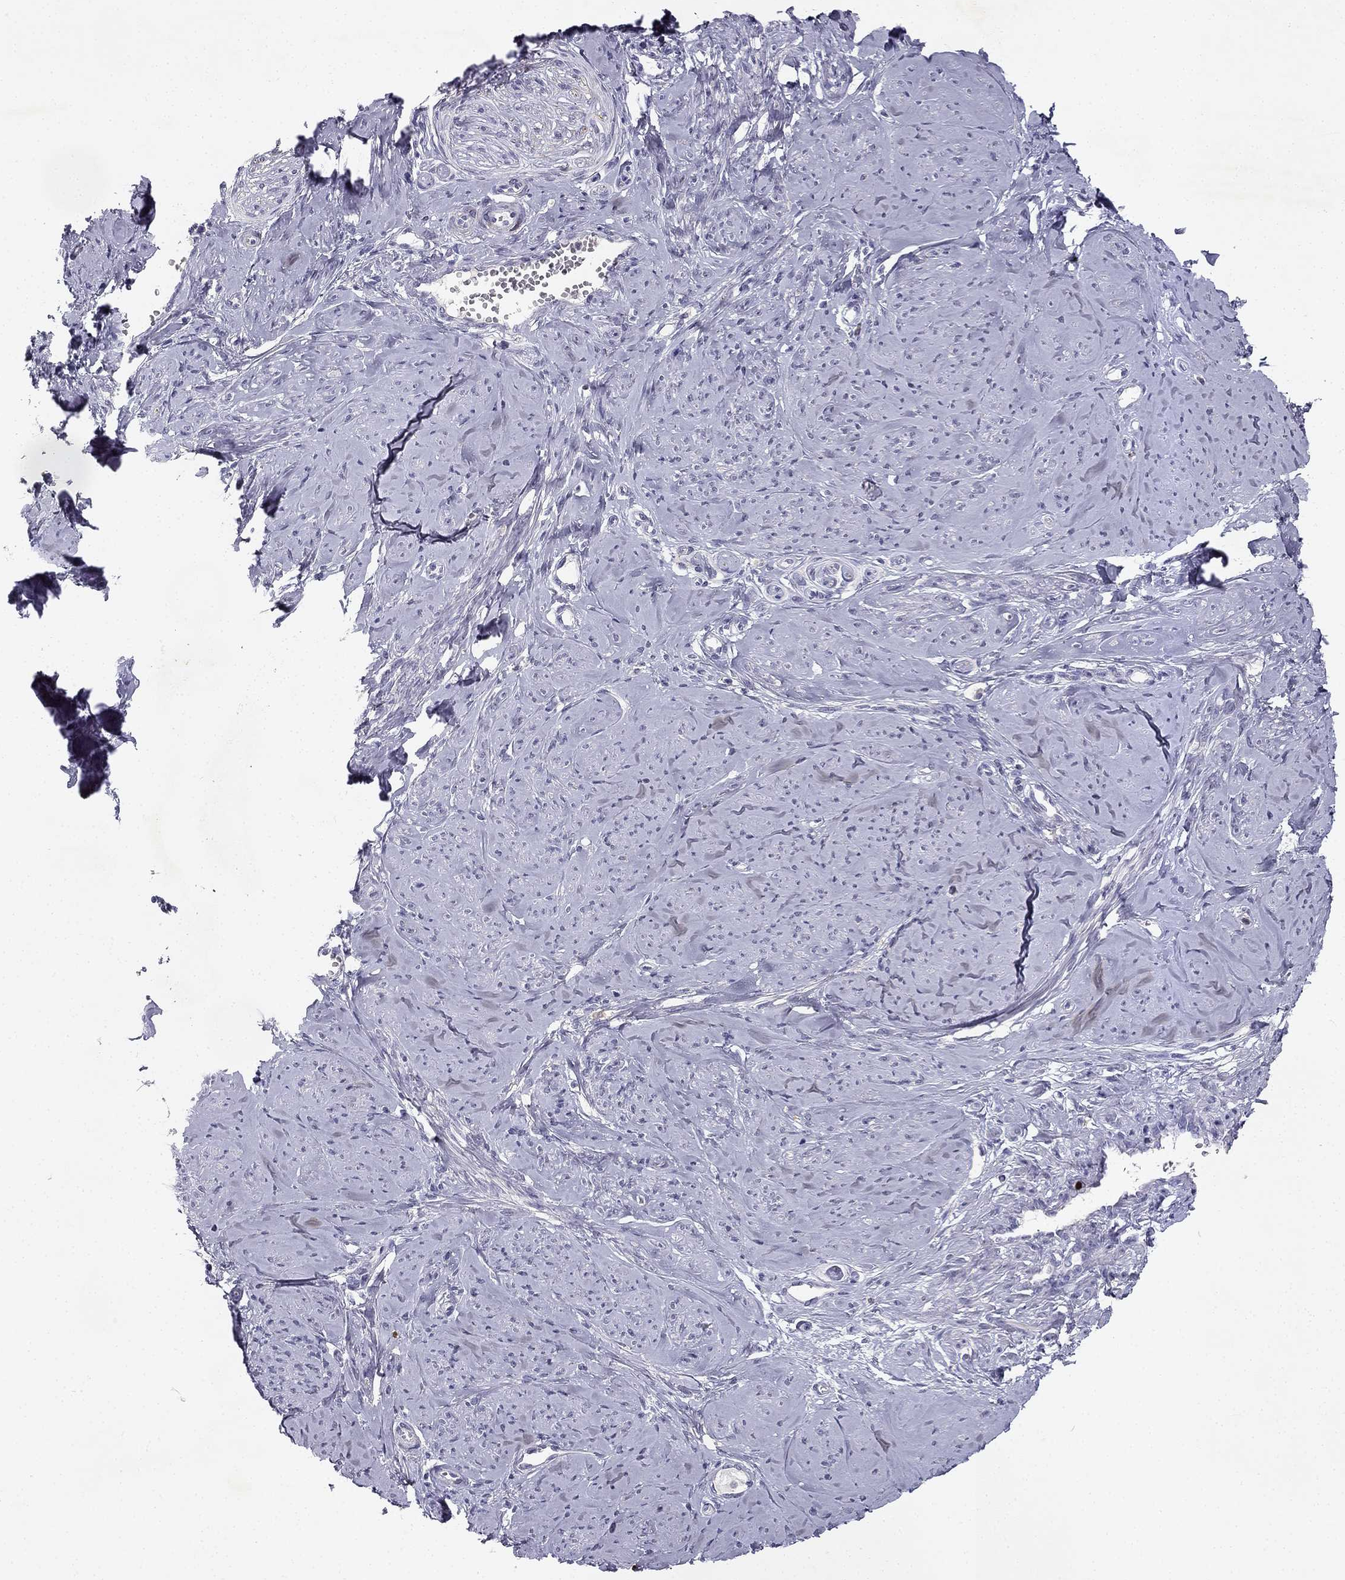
{"staining": {"intensity": "negative", "quantity": "none", "location": "none"}, "tissue": "smooth muscle", "cell_type": "Smooth muscle cells", "image_type": "normal", "snomed": [{"axis": "morphology", "description": "Normal tissue, NOS"}, {"axis": "topography", "description": "Smooth muscle"}], "caption": "This is a micrograph of immunohistochemistry staining of normal smooth muscle, which shows no expression in smooth muscle cells.", "gene": "SLC6A4", "patient": {"sex": "female", "age": 48}}